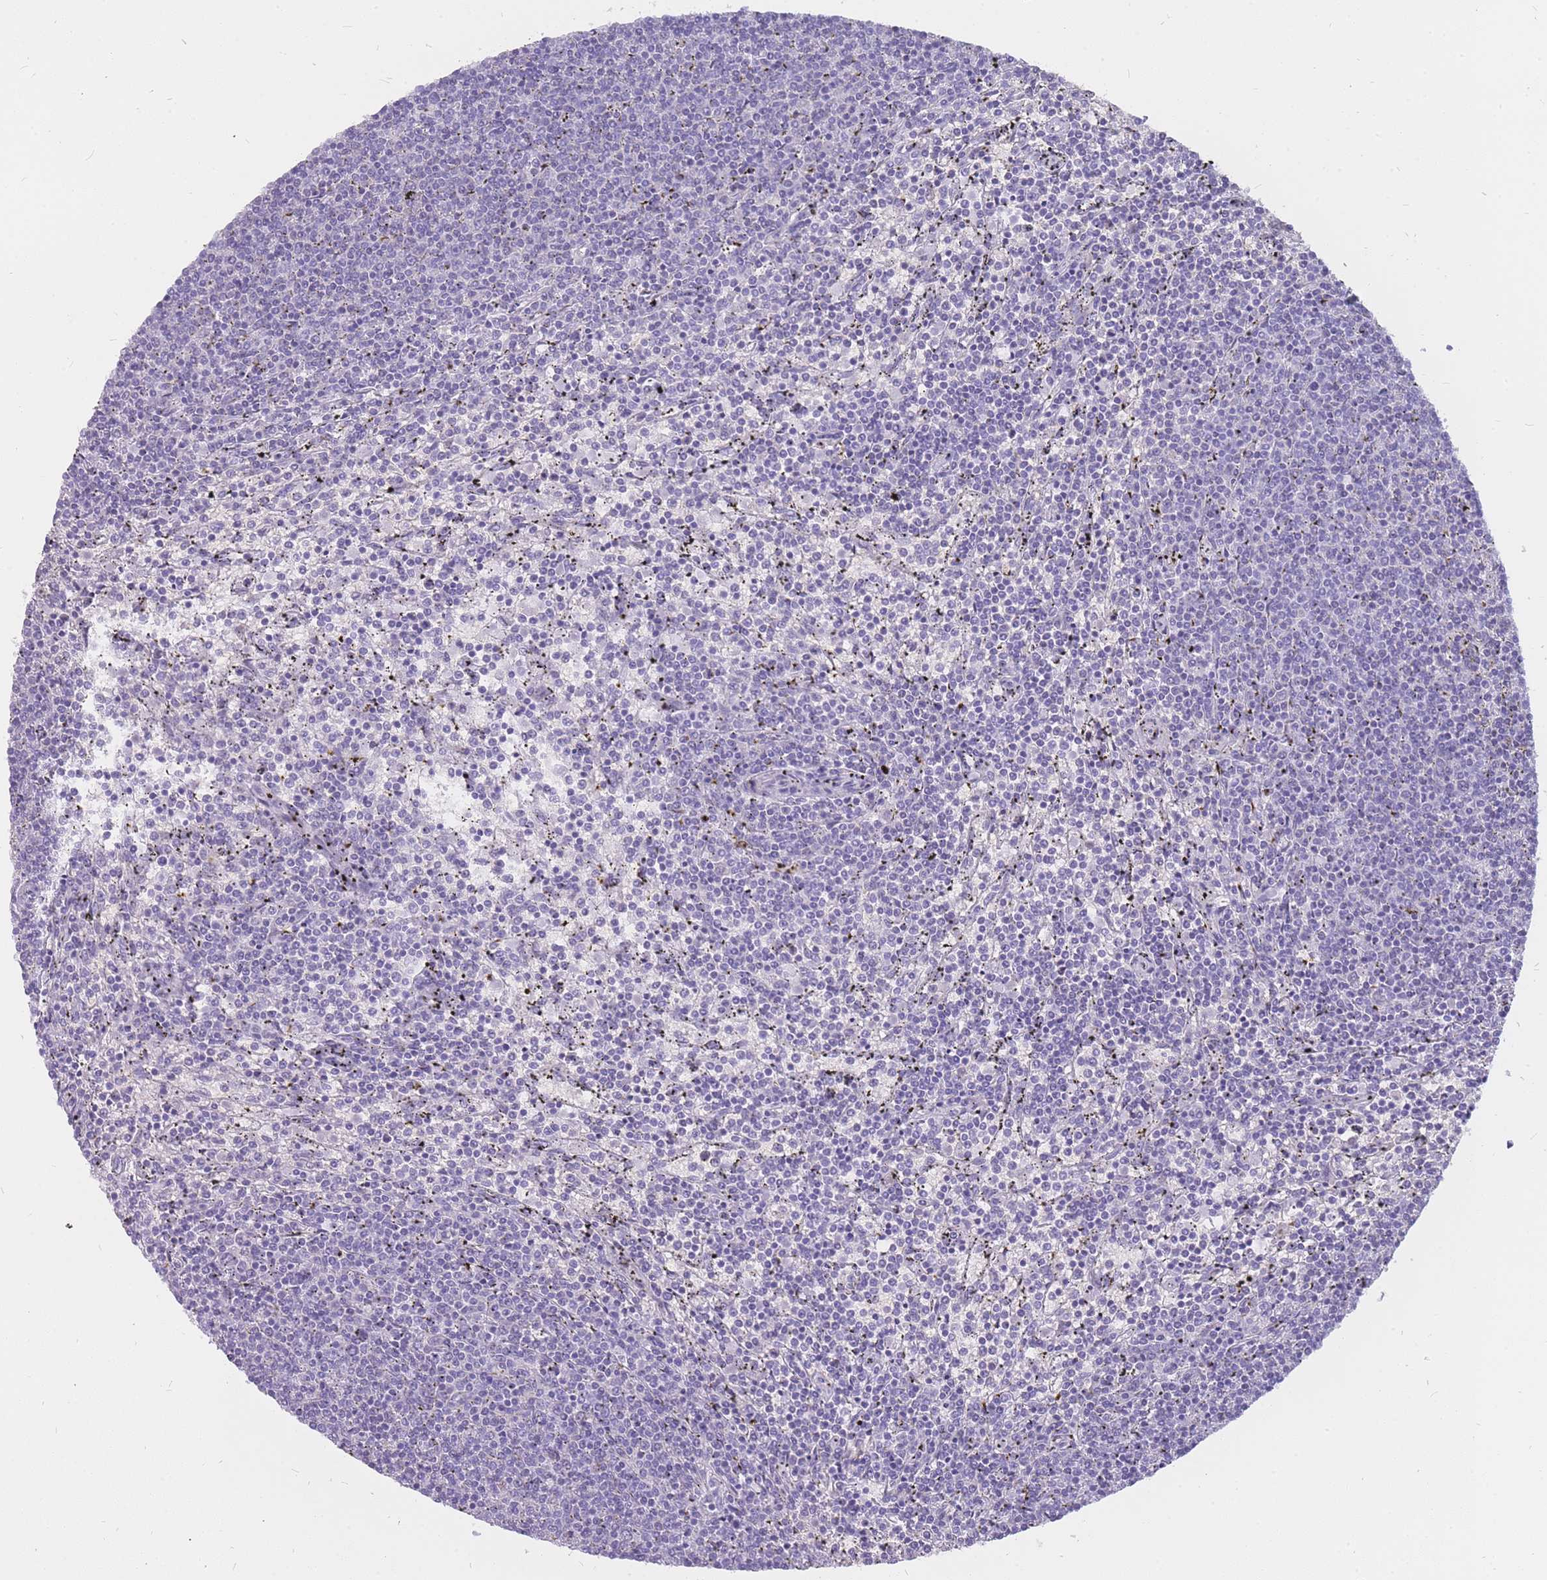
{"staining": {"intensity": "negative", "quantity": "none", "location": "none"}, "tissue": "lymphoma", "cell_type": "Tumor cells", "image_type": "cancer", "snomed": [{"axis": "morphology", "description": "Malignant lymphoma, non-Hodgkin's type, Low grade"}, {"axis": "topography", "description": "Spleen"}], "caption": "Human lymphoma stained for a protein using immunohistochemistry shows no staining in tumor cells.", "gene": "INS", "patient": {"sex": "female", "age": 50}}